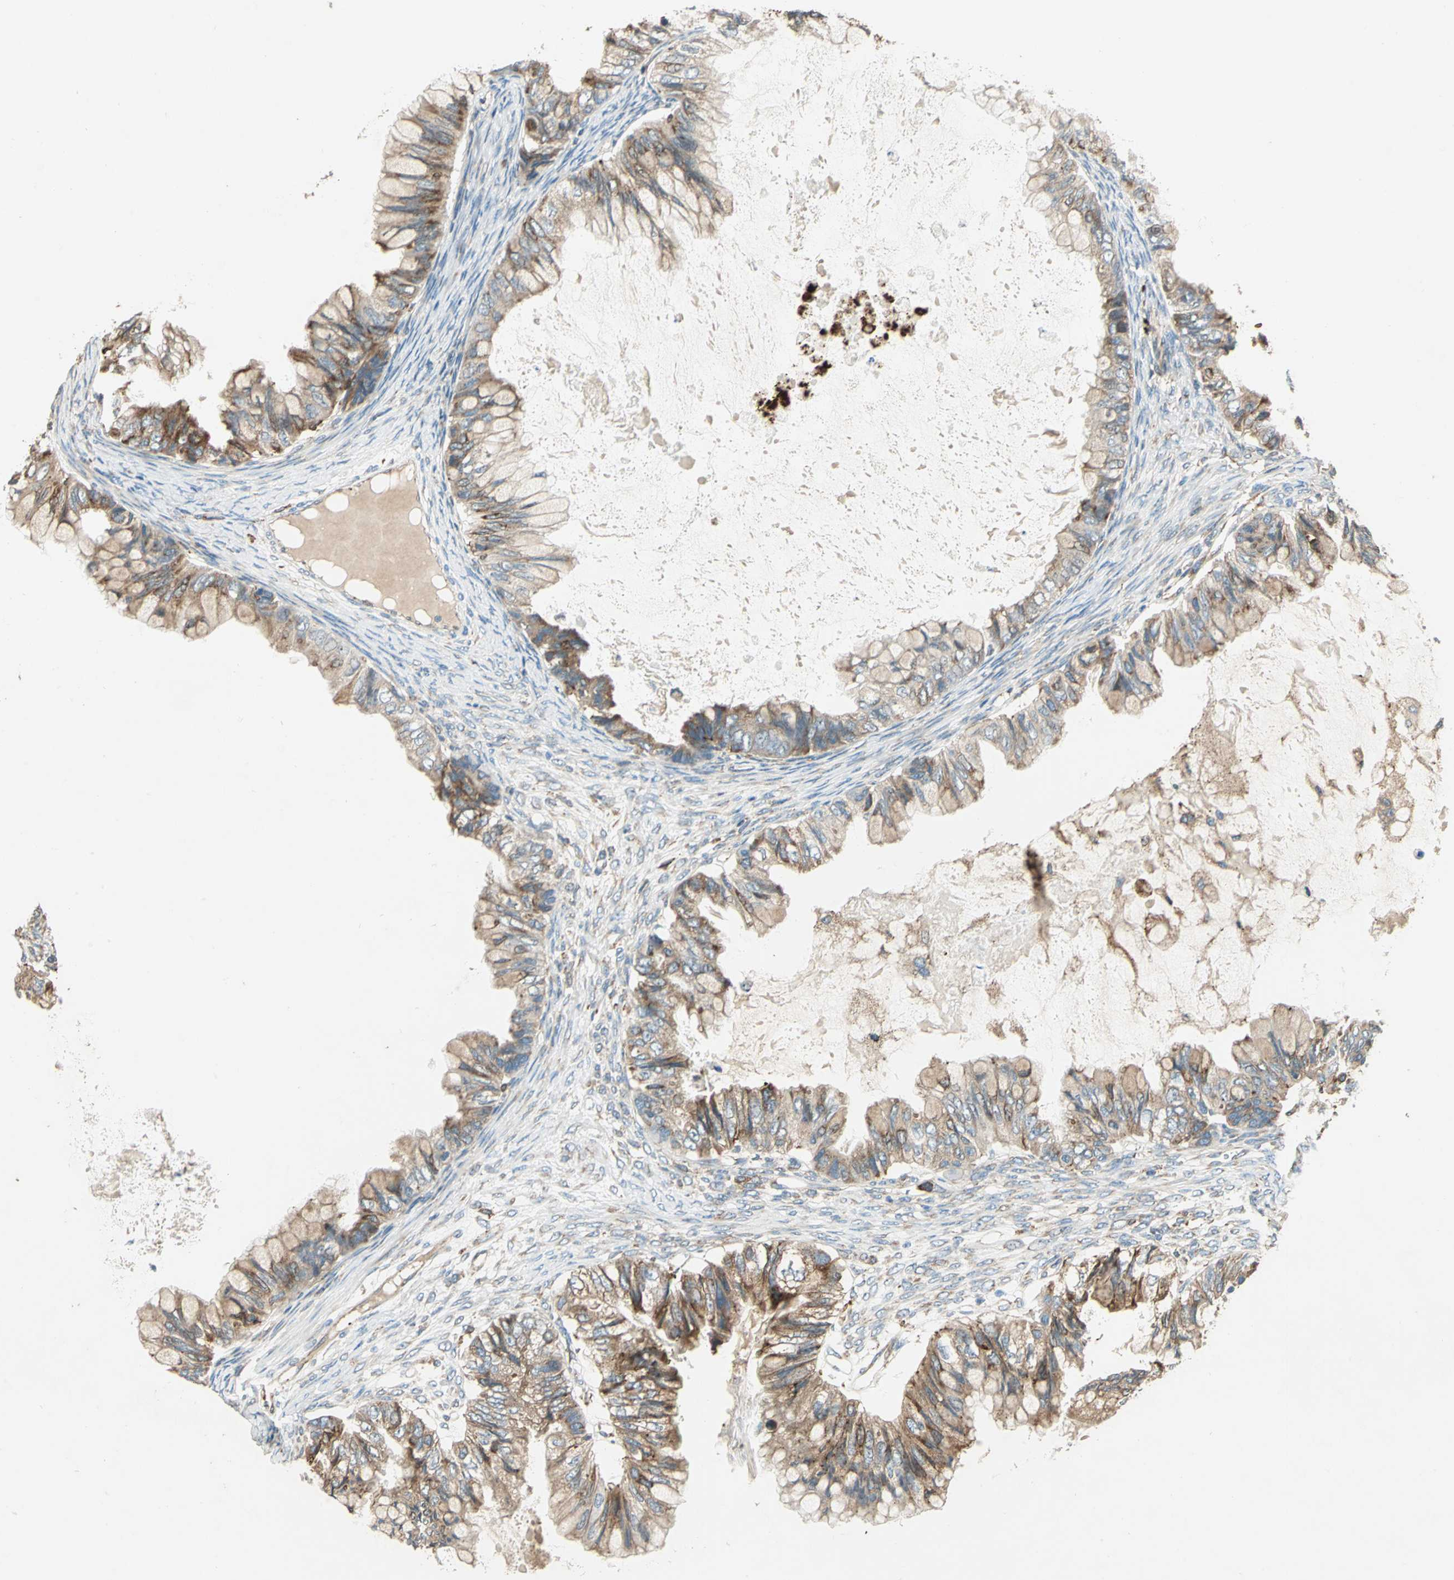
{"staining": {"intensity": "moderate", "quantity": ">75%", "location": "cytoplasmic/membranous"}, "tissue": "ovarian cancer", "cell_type": "Tumor cells", "image_type": "cancer", "snomed": [{"axis": "morphology", "description": "Cystadenocarcinoma, mucinous, NOS"}, {"axis": "topography", "description": "Ovary"}], "caption": "Brown immunohistochemical staining in ovarian cancer (mucinous cystadenocarcinoma) exhibits moderate cytoplasmic/membranous positivity in approximately >75% of tumor cells. The staining was performed using DAB to visualize the protein expression in brown, while the nuclei were stained in blue with hematoxylin (Magnification: 20x).", "gene": "PDIA4", "patient": {"sex": "female", "age": 80}}